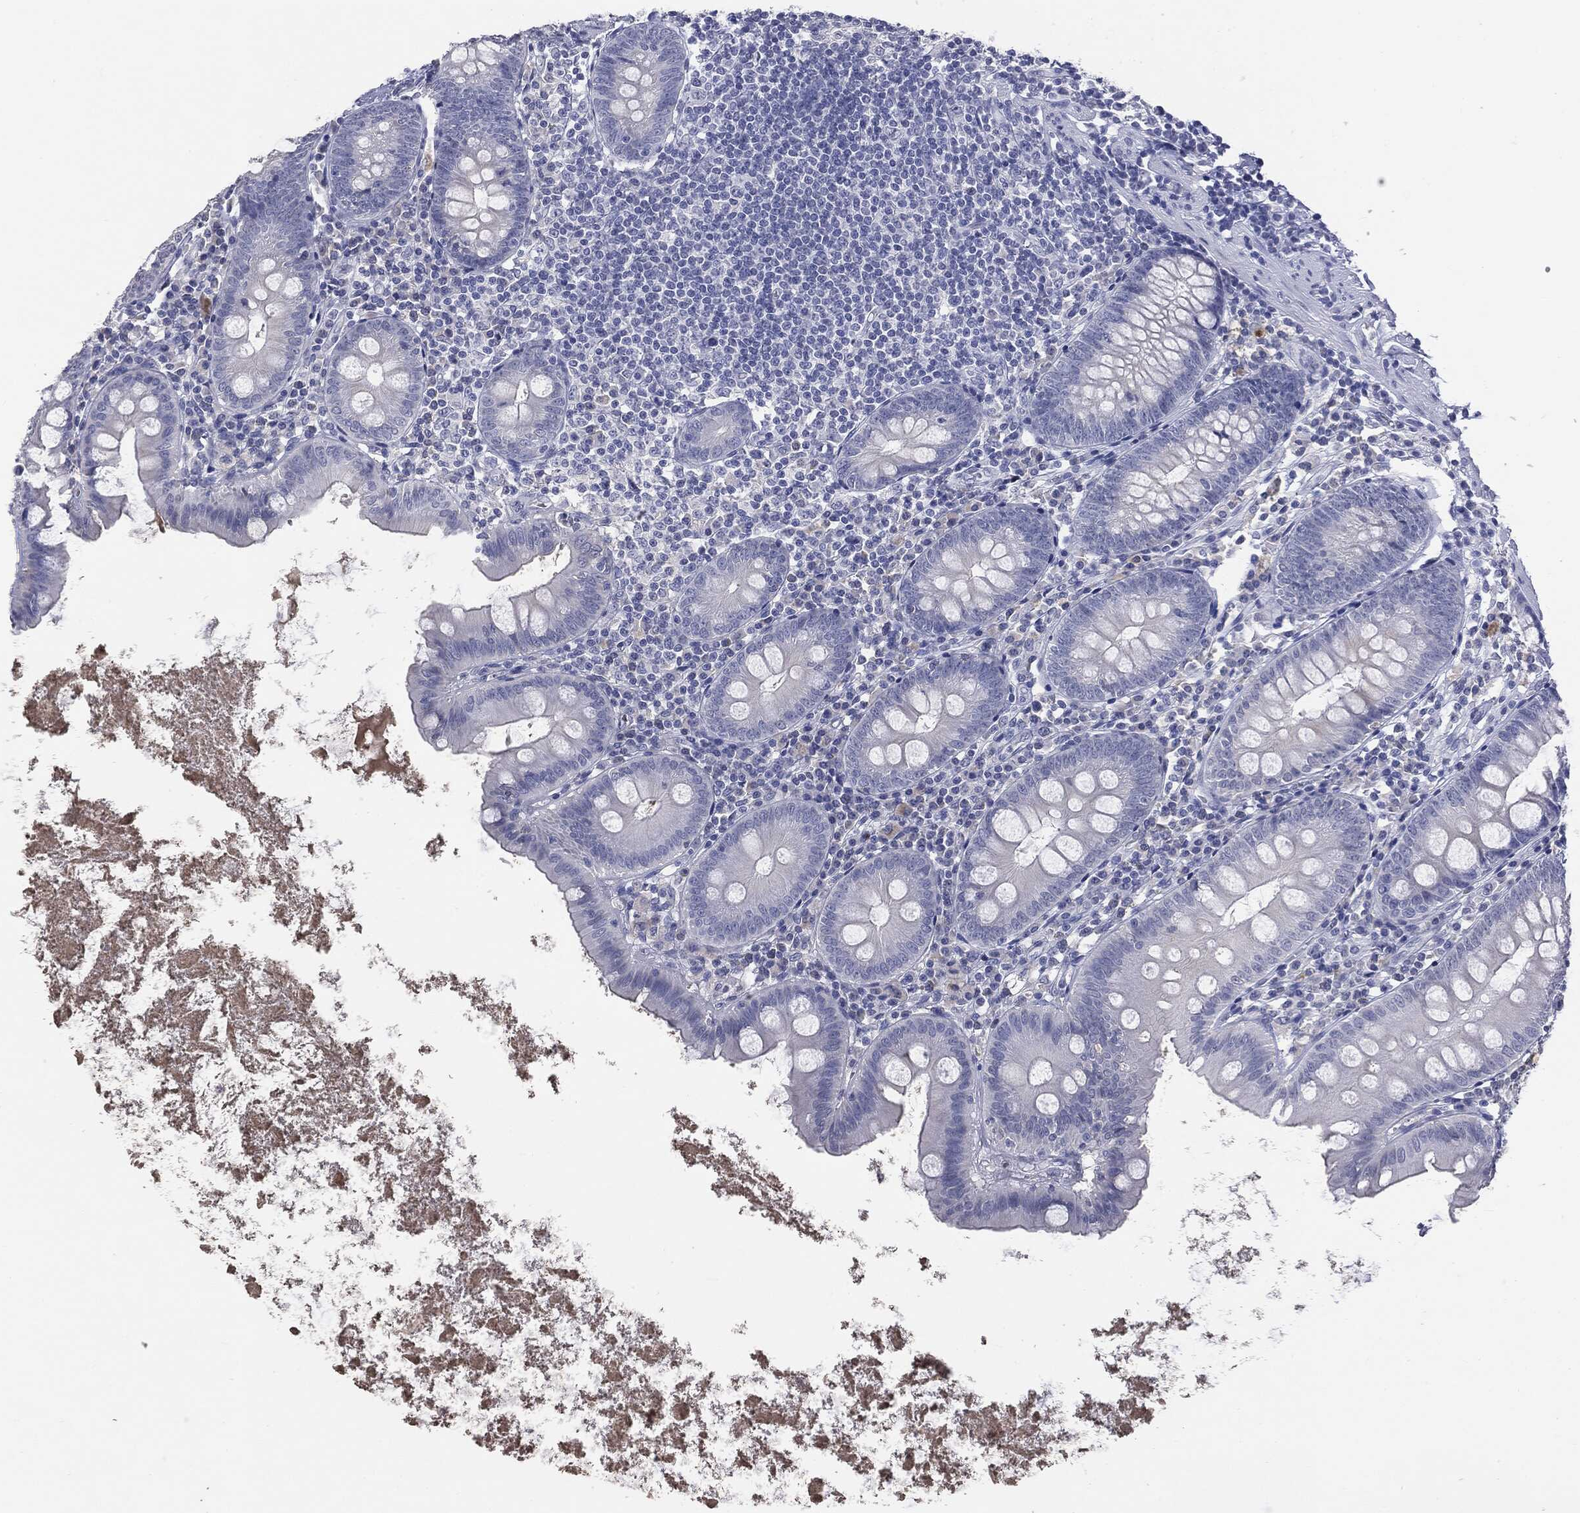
{"staining": {"intensity": "negative", "quantity": "none", "location": "none"}, "tissue": "appendix", "cell_type": "Glandular cells", "image_type": "normal", "snomed": [{"axis": "morphology", "description": "Normal tissue, NOS"}, {"axis": "topography", "description": "Appendix"}], "caption": "An immunohistochemistry micrograph of normal appendix is shown. There is no staining in glandular cells of appendix.", "gene": "TSHB", "patient": {"sex": "female", "age": 82}}